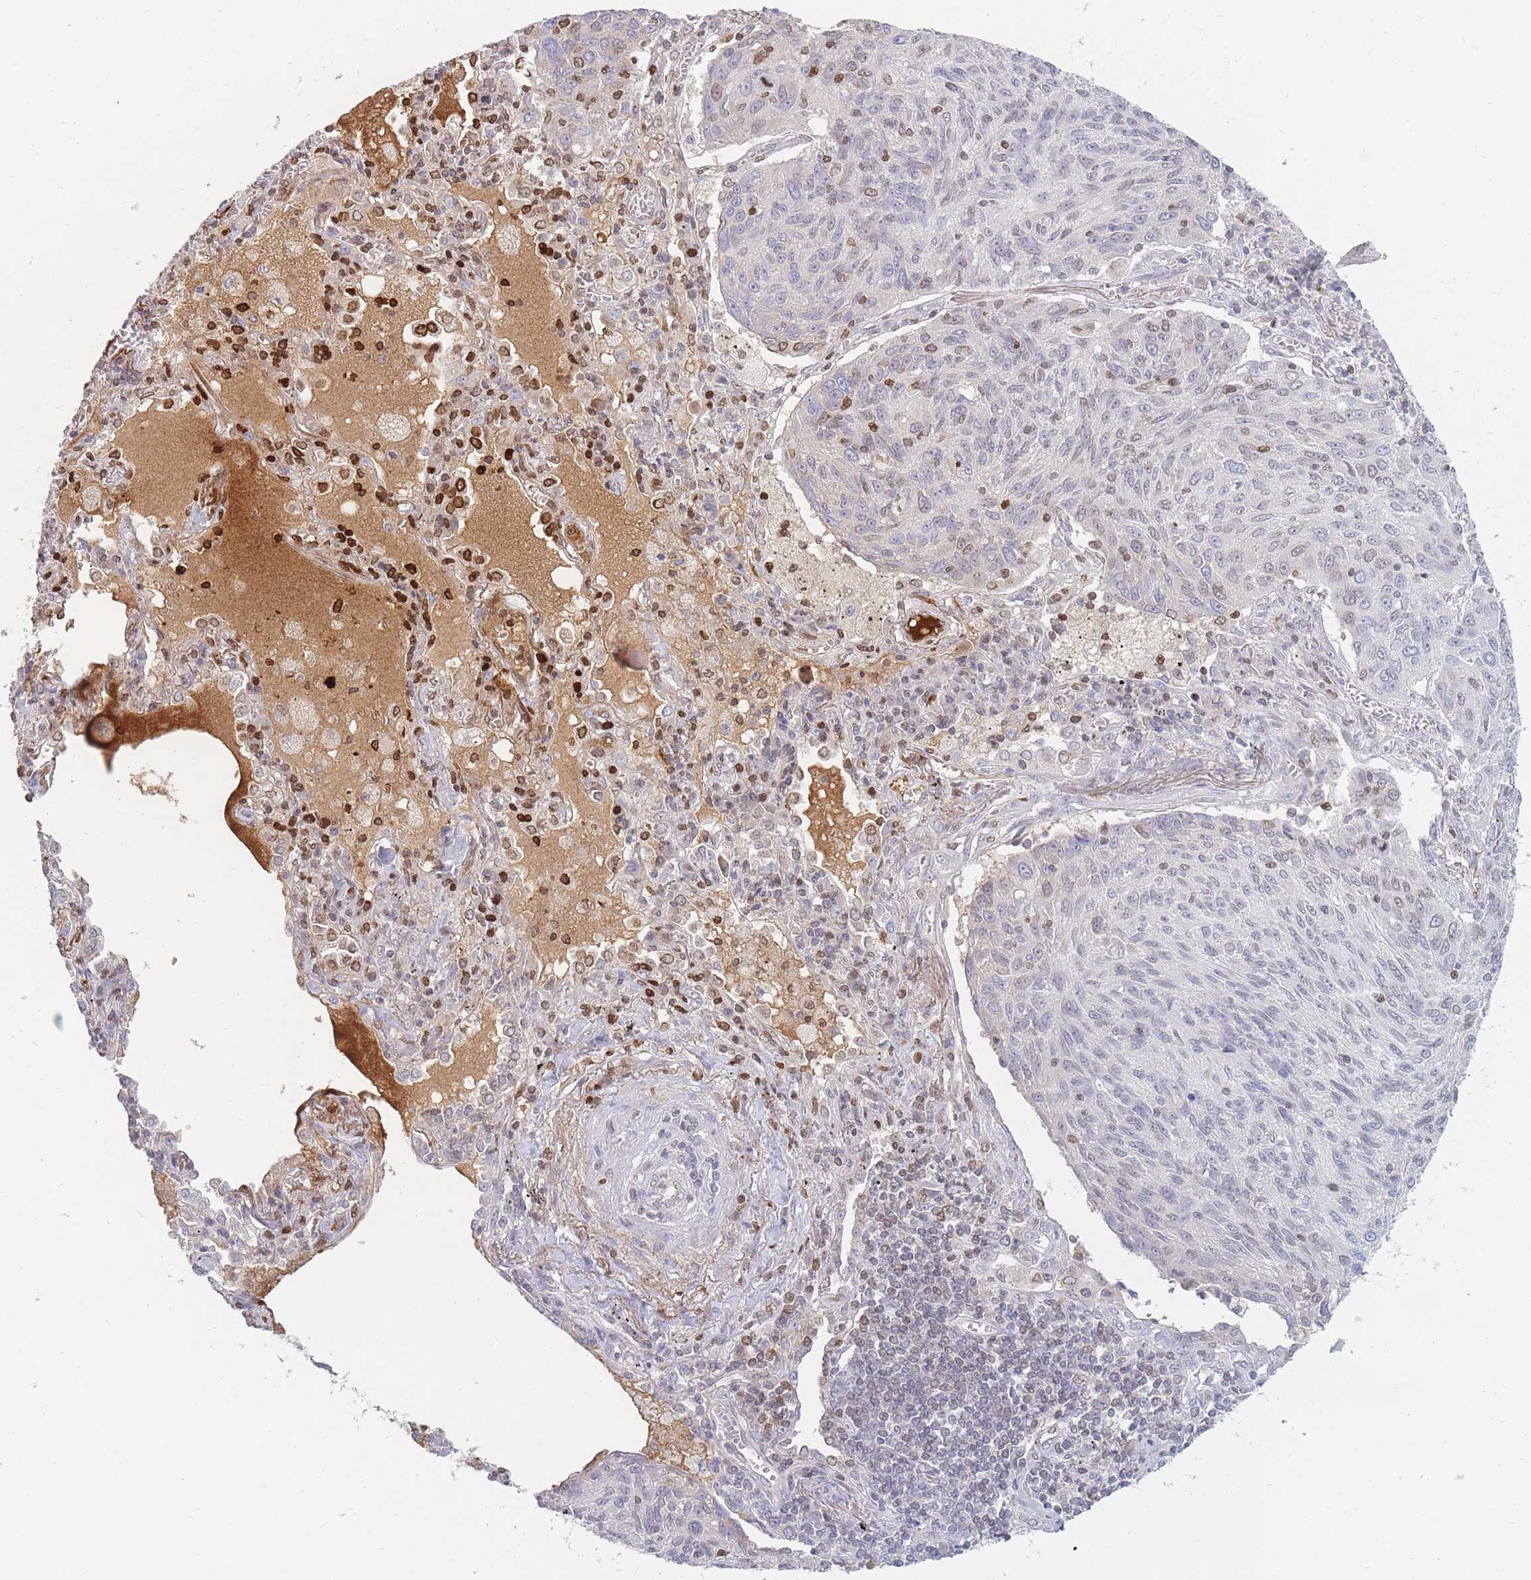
{"staining": {"intensity": "weak", "quantity": "<25%", "location": "nuclear"}, "tissue": "lung cancer", "cell_type": "Tumor cells", "image_type": "cancer", "snomed": [{"axis": "morphology", "description": "Squamous cell carcinoma, NOS"}, {"axis": "topography", "description": "Lung"}], "caption": "The immunohistochemistry image has no significant staining in tumor cells of lung cancer (squamous cell carcinoma) tissue.", "gene": "PRG4", "patient": {"sex": "female", "age": 66}}